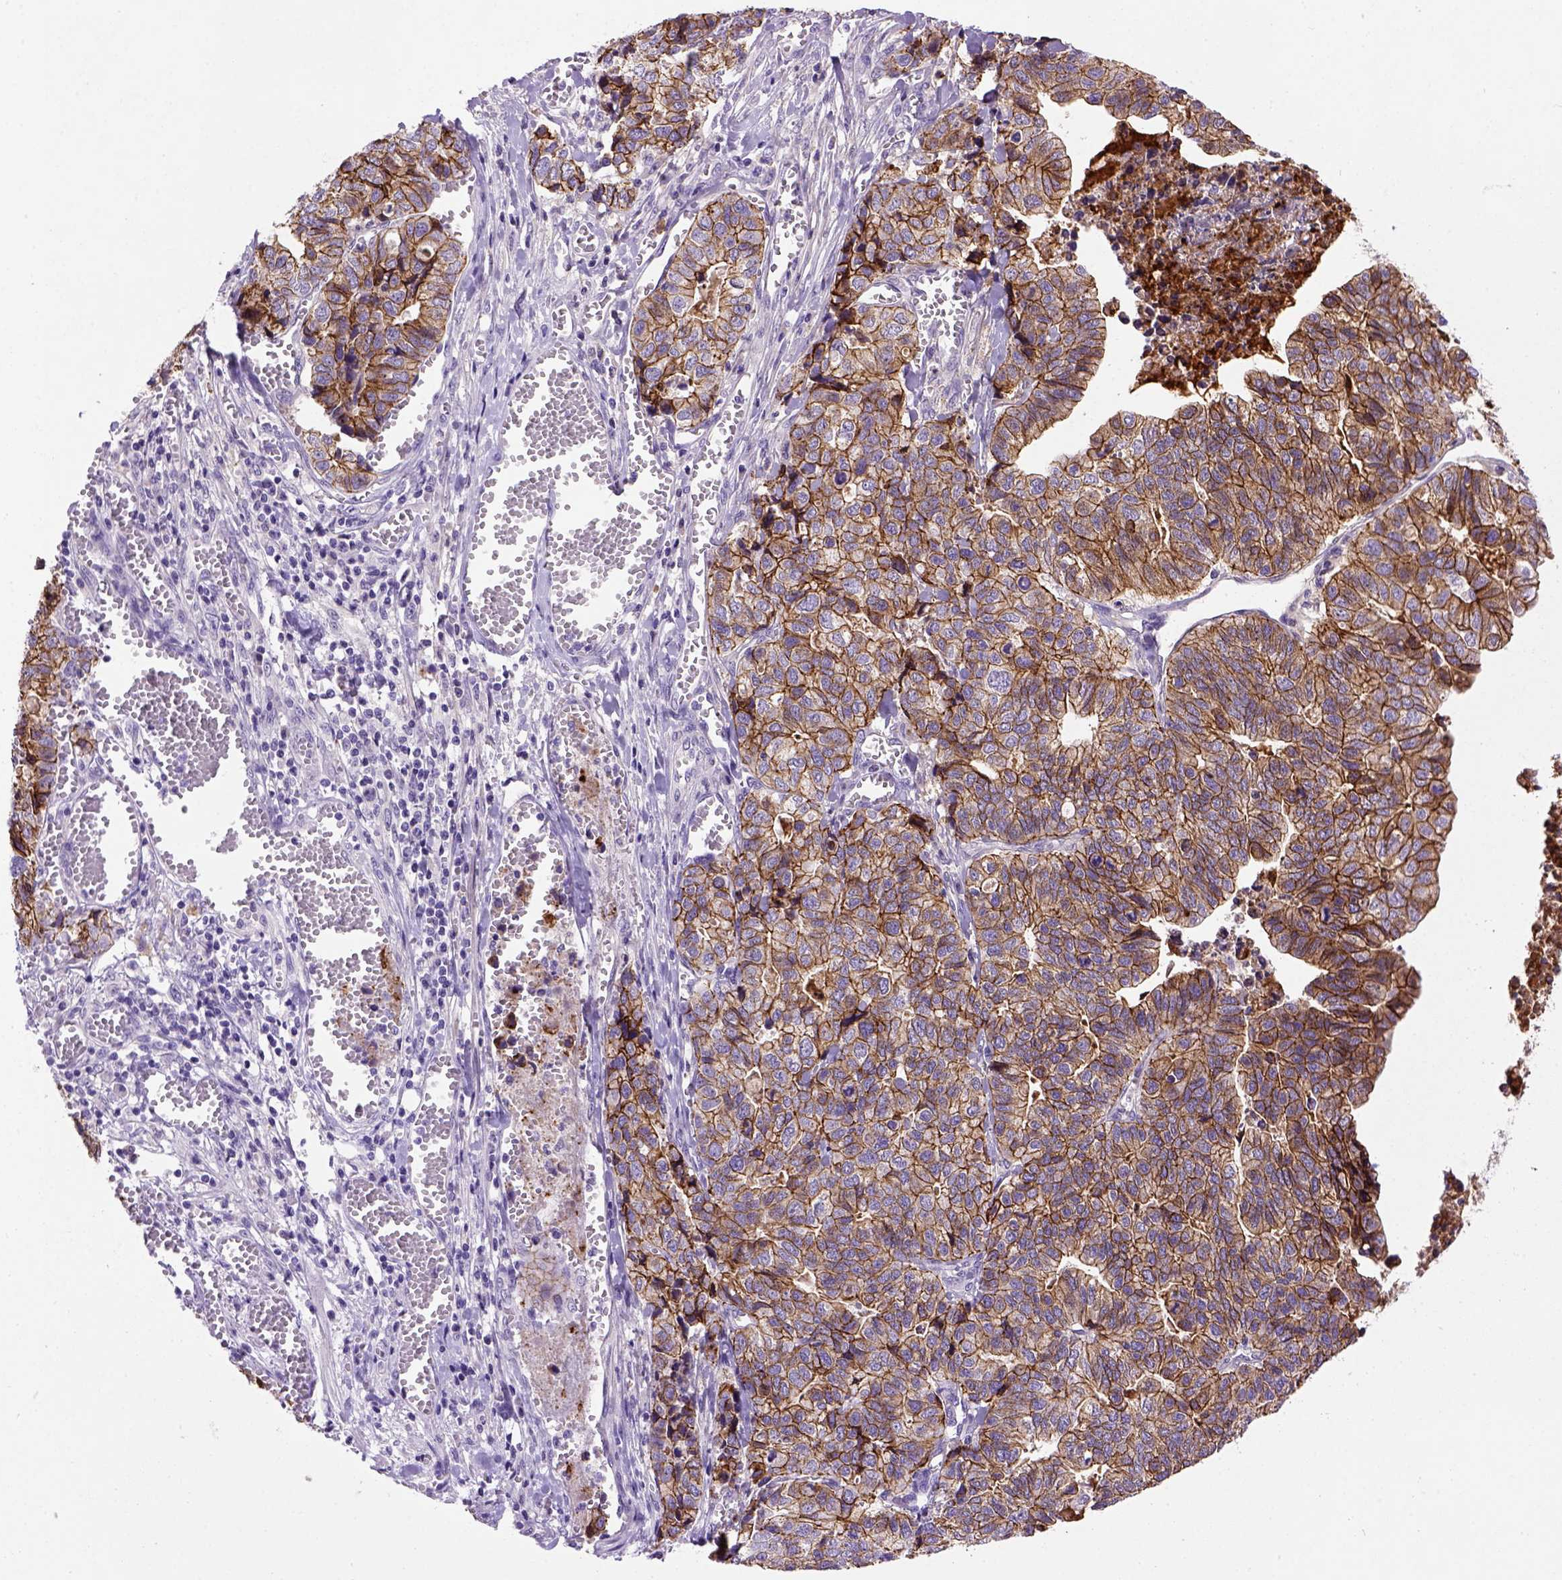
{"staining": {"intensity": "strong", "quantity": ">75%", "location": "cytoplasmic/membranous"}, "tissue": "stomach cancer", "cell_type": "Tumor cells", "image_type": "cancer", "snomed": [{"axis": "morphology", "description": "Adenocarcinoma, NOS"}, {"axis": "topography", "description": "Stomach, upper"}], "caption": "Stomach cancer (adenocarcinoma) was stained to show a protein in brown. There is high levels of strong cytoplasmic/membranous positivity in about >75% of tumor cells.", "gene": "CDH1", "patient": {"sex": "female", "age": 67}}